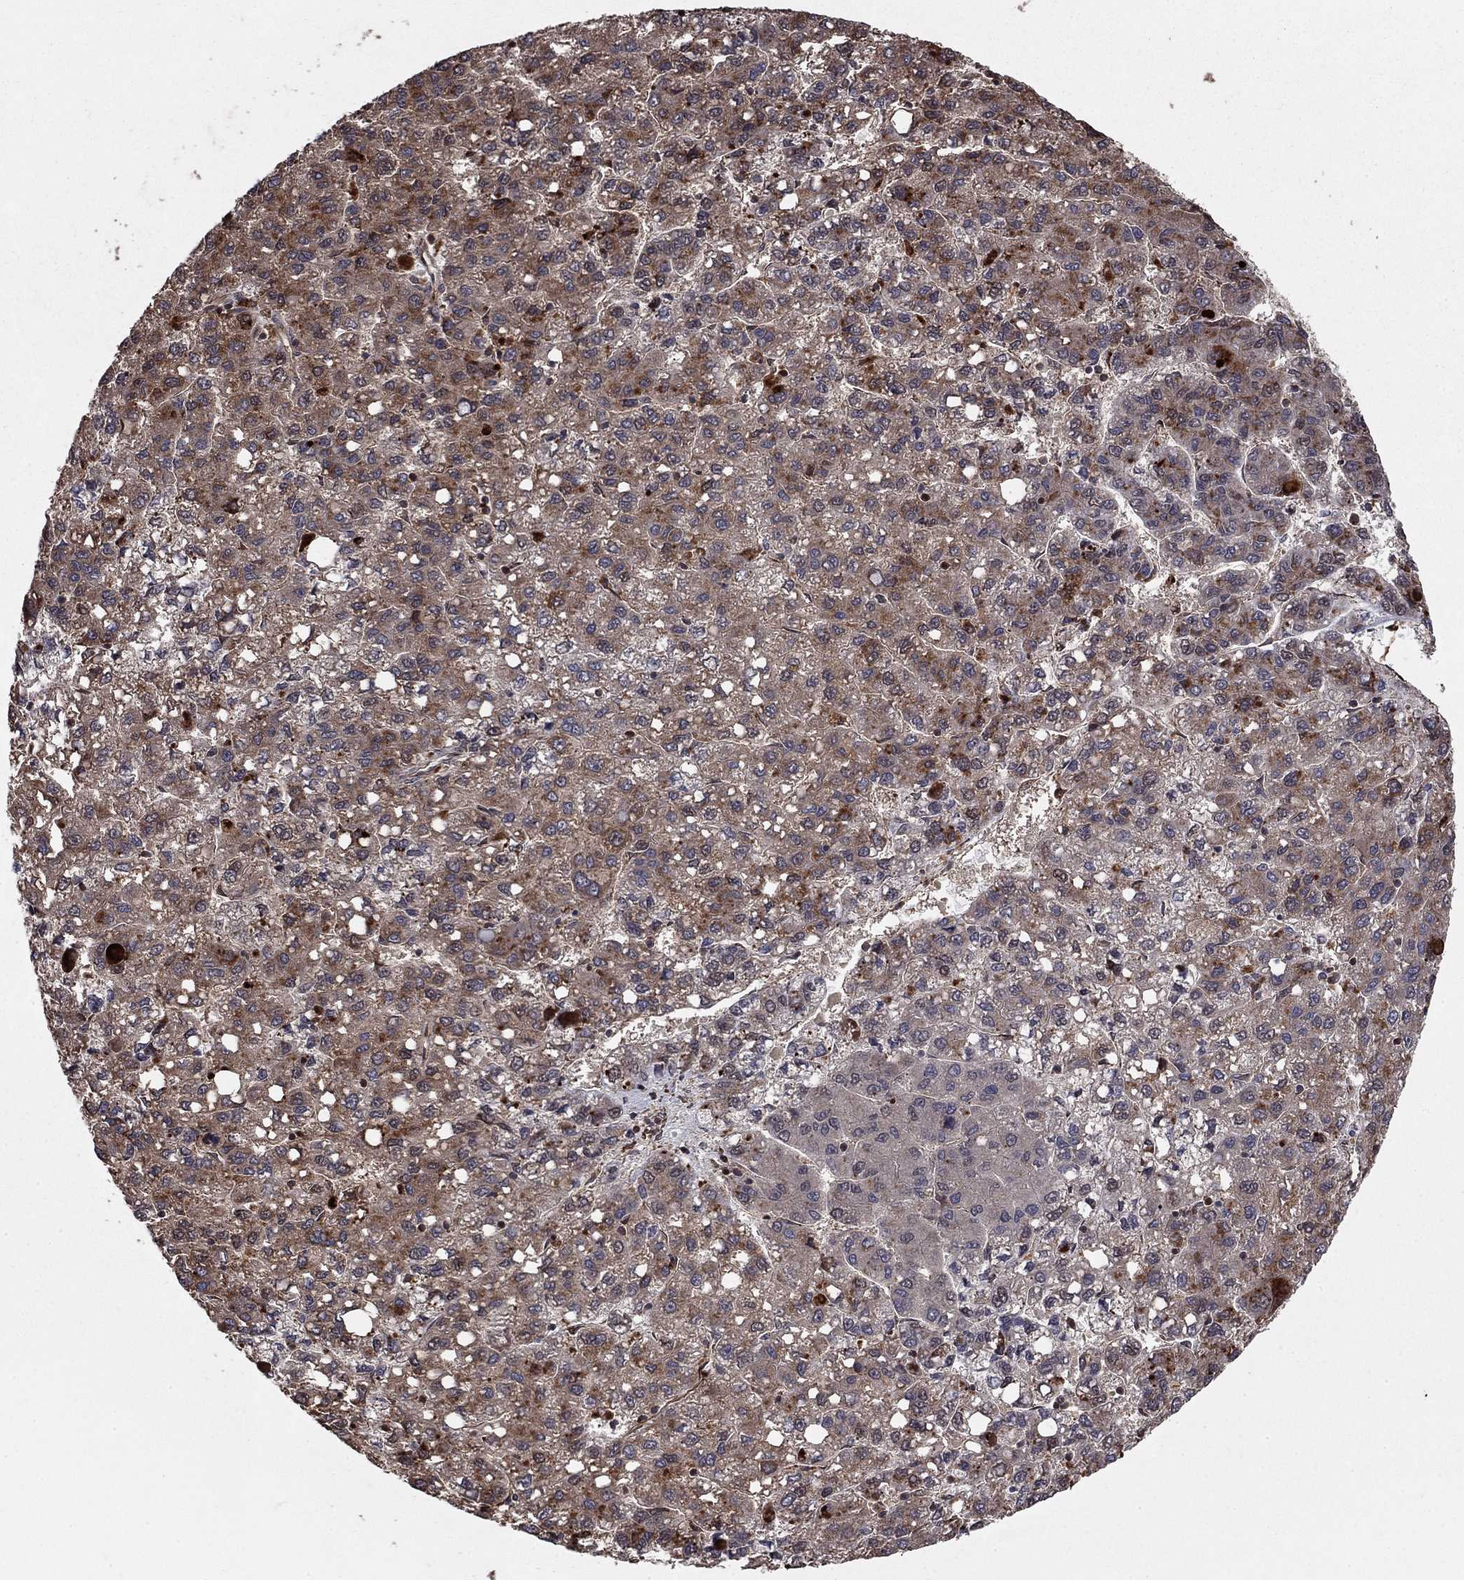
{"staining": {"intensity": "weak", "quantity": "25%-75%", "location": "cytoplasmic/membranous"}, "tissue": "liver cancer", "cell_type": "Tumor cells", "image_type": "cancer", "snomed": [{"axis": "morphology", "description": "Carcinoma, Hepatocellular, NOS"}, {"axis": "topography", "description": "Liver"}], "caption": "A brown stain shows weak cytoplasmic/membranous positivity of a protein in liver cancer (hepatocellular carcinoma) tumor cells. (DAB IHC with brightfield microscopy, high magnification).", "gene": "GYG1", "patient": {"sex": "female", "age": 82}}